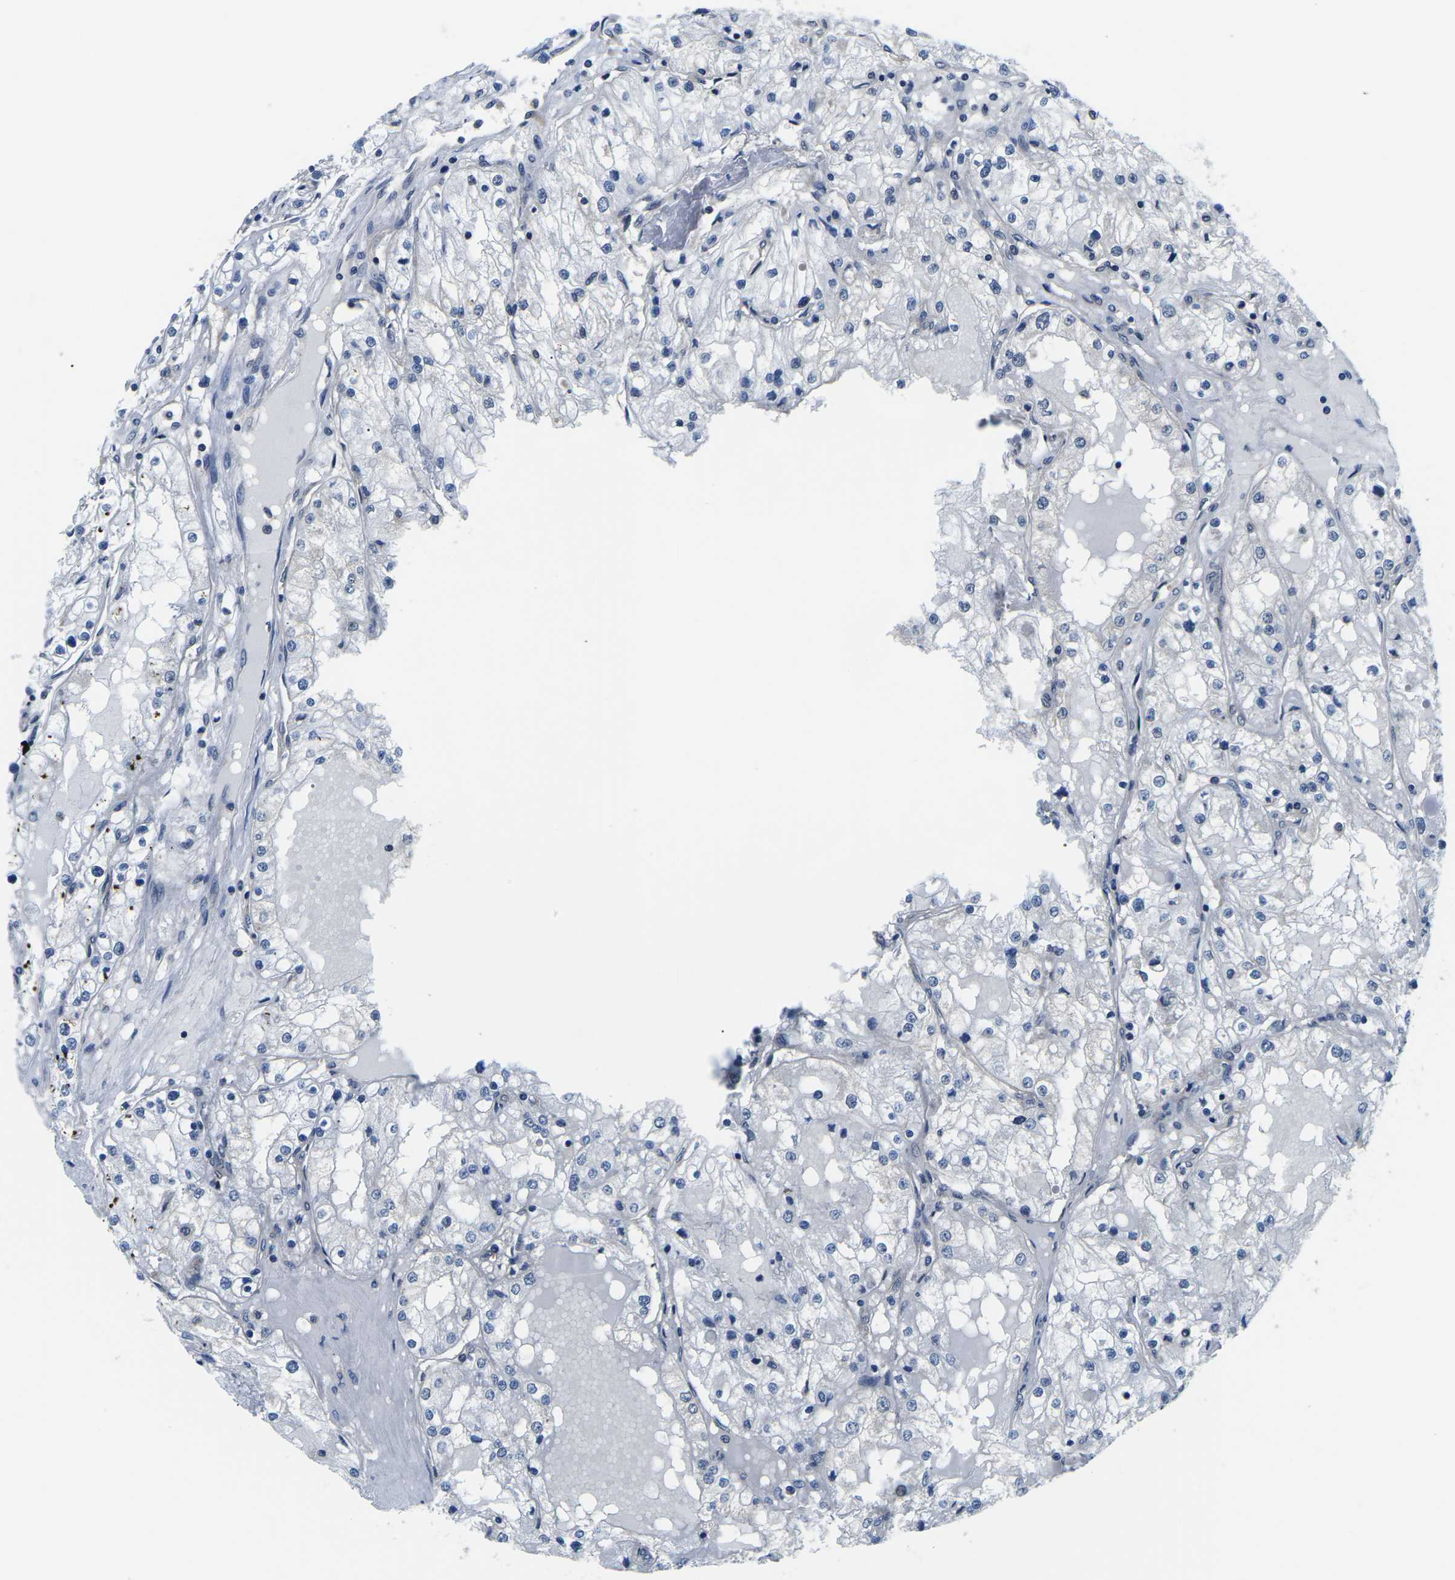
{"staining": {"intensity": "negative", "quantity": "none", "location": "none"}, "tissue": "renal cancer", "cell_type": "Tumor cells", "image_type": "cancer", "snomed": [{"axis": "morphology", "description": "Adenocarcinoma, NOS"}, {"axis": "topography", "description": "Kidney"}], "caption": "This is an IHC image of human renal cancer. There is no positivity in tumor cells.", "gene": "GSK3B", "patient": {"sex": "male", "age": 68}}